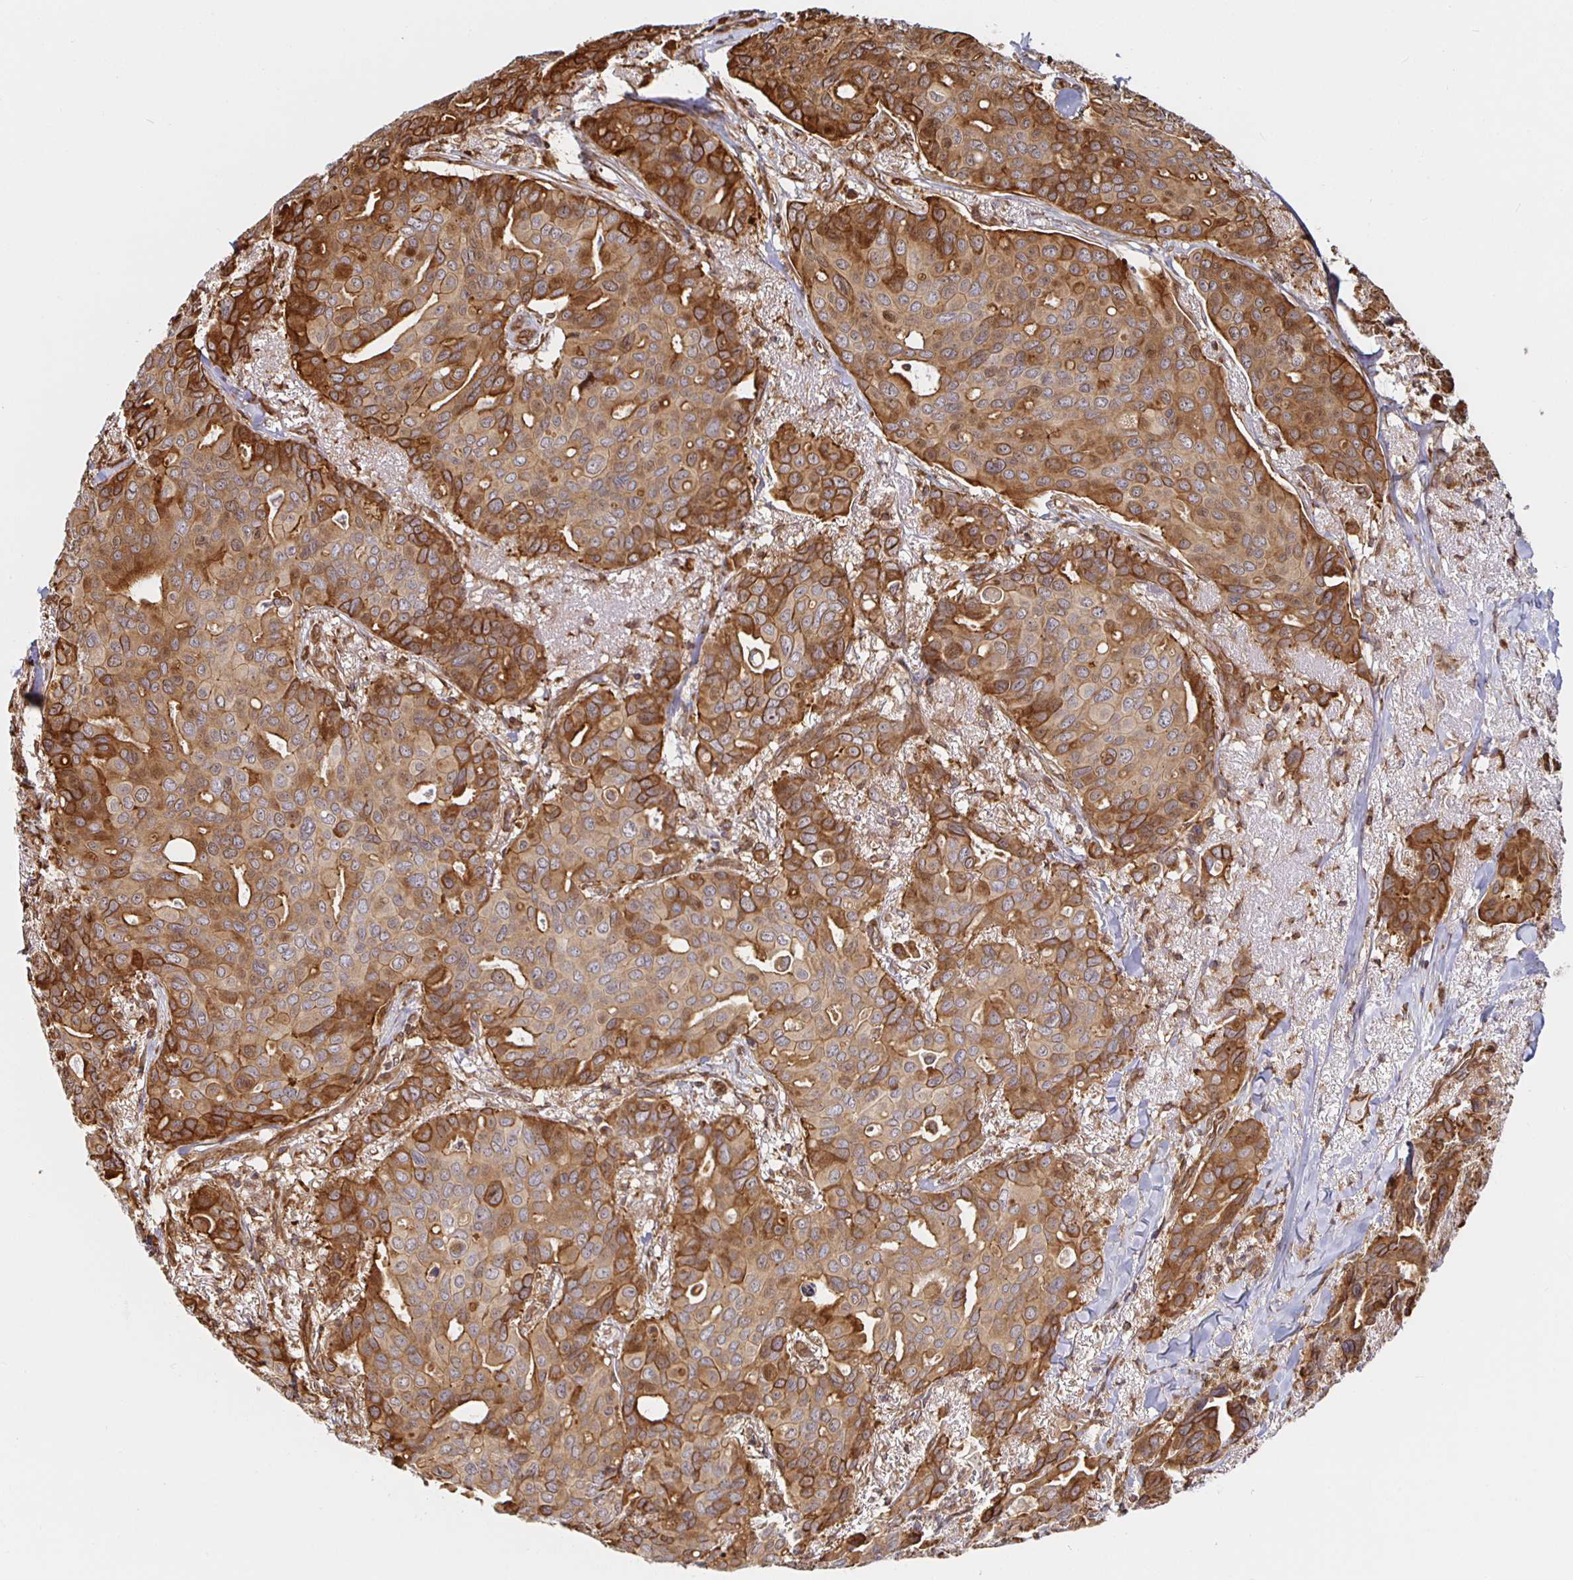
{"staining": {"intensity": "moderate", "quantity": ">75%", "location": "cytoplasmic/membranous"}, "tissue": "breast cancer", "cell_type": "Tumor cells", "image_type": "cancer", "snomed": [{"axis": "morphology", "description": "Duct carcinoma"}, {"axis": "topography", "description": "Breast"}], "caption": "Protein staining shows moderate cytoplasmic/membranous staining in approximately >75% of tumor cells in intraductal carcinoma (breast). The staining was performed using DAB to visualize the protein expression in brown, while the nuclei were stained in blue with hematoxylin (Magnification: 20x).", "gene": "STRAP", "patient": {"sex": "female", "age": 54}}